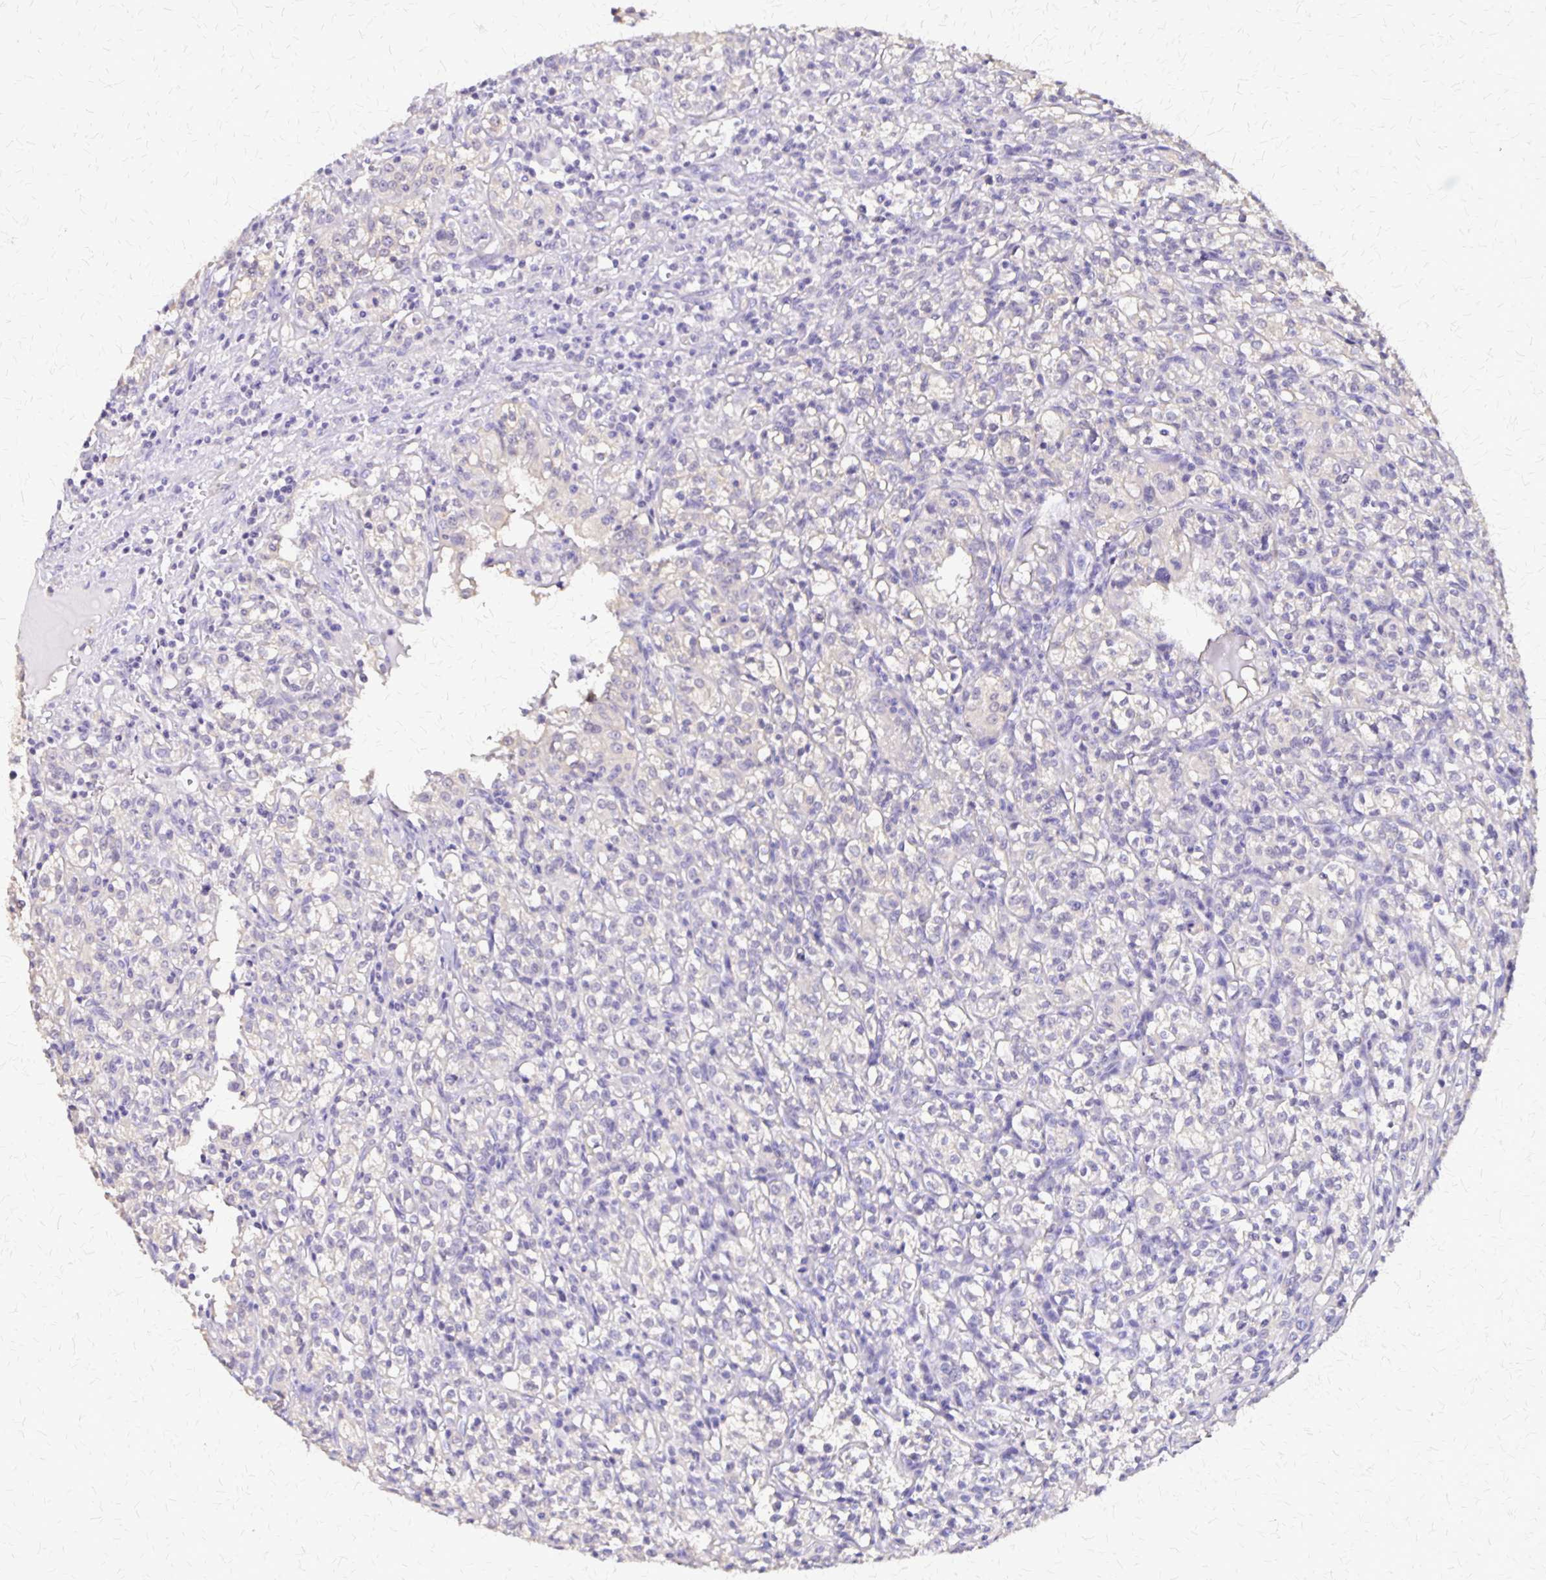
{"staining": {"intensity": "negative", "quantity": "none", "location": "none"}, "tissue": "renal cancer", "cell_type": "Tumor cells", "image_type": "cancer", "snomed": [{"axis": "morphology", "description": "Adenocarcinoma, NOS"}, {"axis": "topography", "description": "Kidney"}], "caption": "Protein analysis of renal cancer (adenocarcinoma) exhibits no significant expression in tumor cells.", "gene": "SI", "patient": {"sex": "male", "age": 36}}